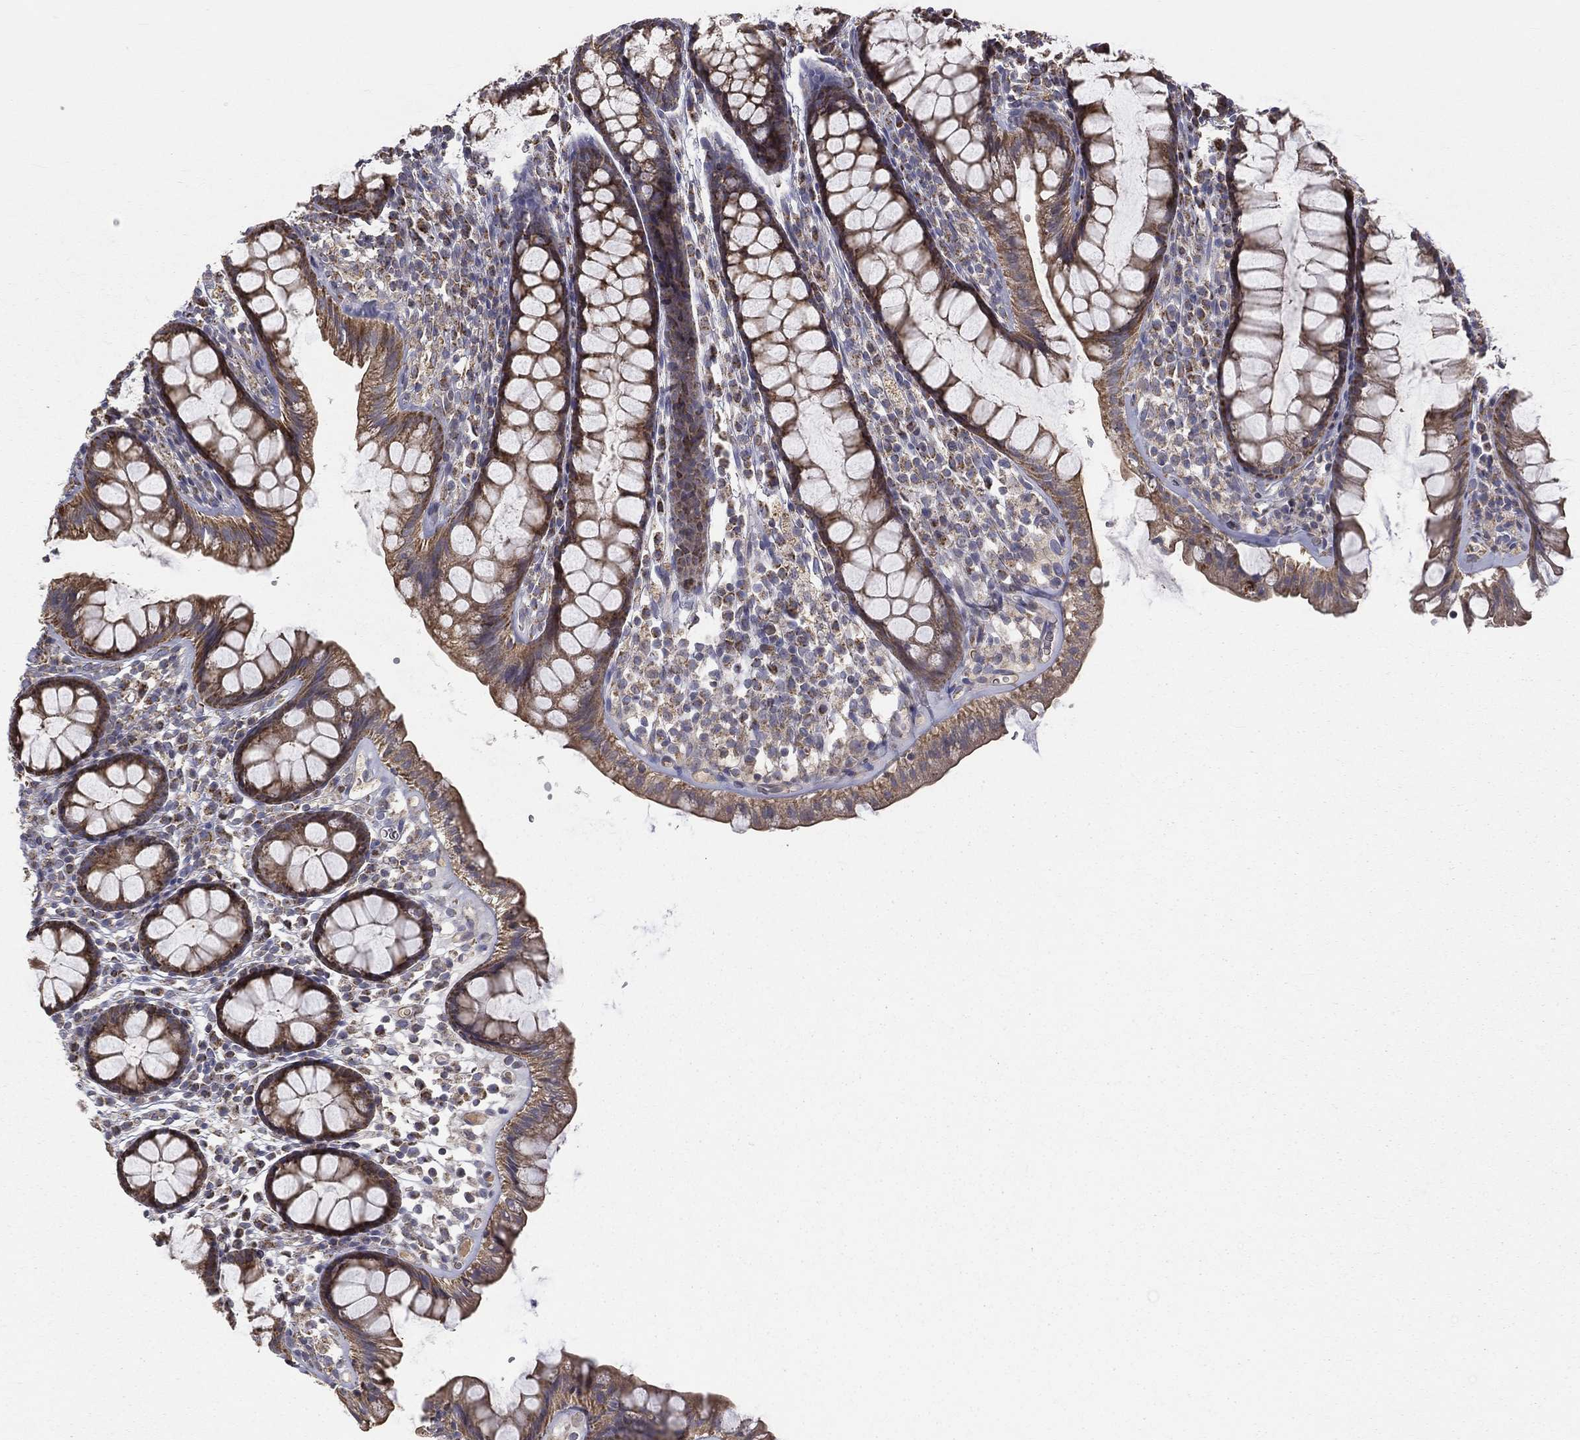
{"staining": {"intensity": "negative", "quantity": "none", "location": "none"}, "tissue": "colon", "cell_type": "Endothelial cells", "image_type": "normal", "snomed": [{"axis": "morphology", "description": "Normal tissue, NOS"}, {"axis": "topography", "description": "Colon"}], "caption": "DAB immunohistochemical staining of normal human colon exhibits no significant staining in endothelial cells. Brightfield microscopy of immunohistochemistry stained with DAB (brown) and hematoxylin (blue), captured at high magnification.", "gene": "GPD1", "patient": {"sex": "male", "age": 76}}